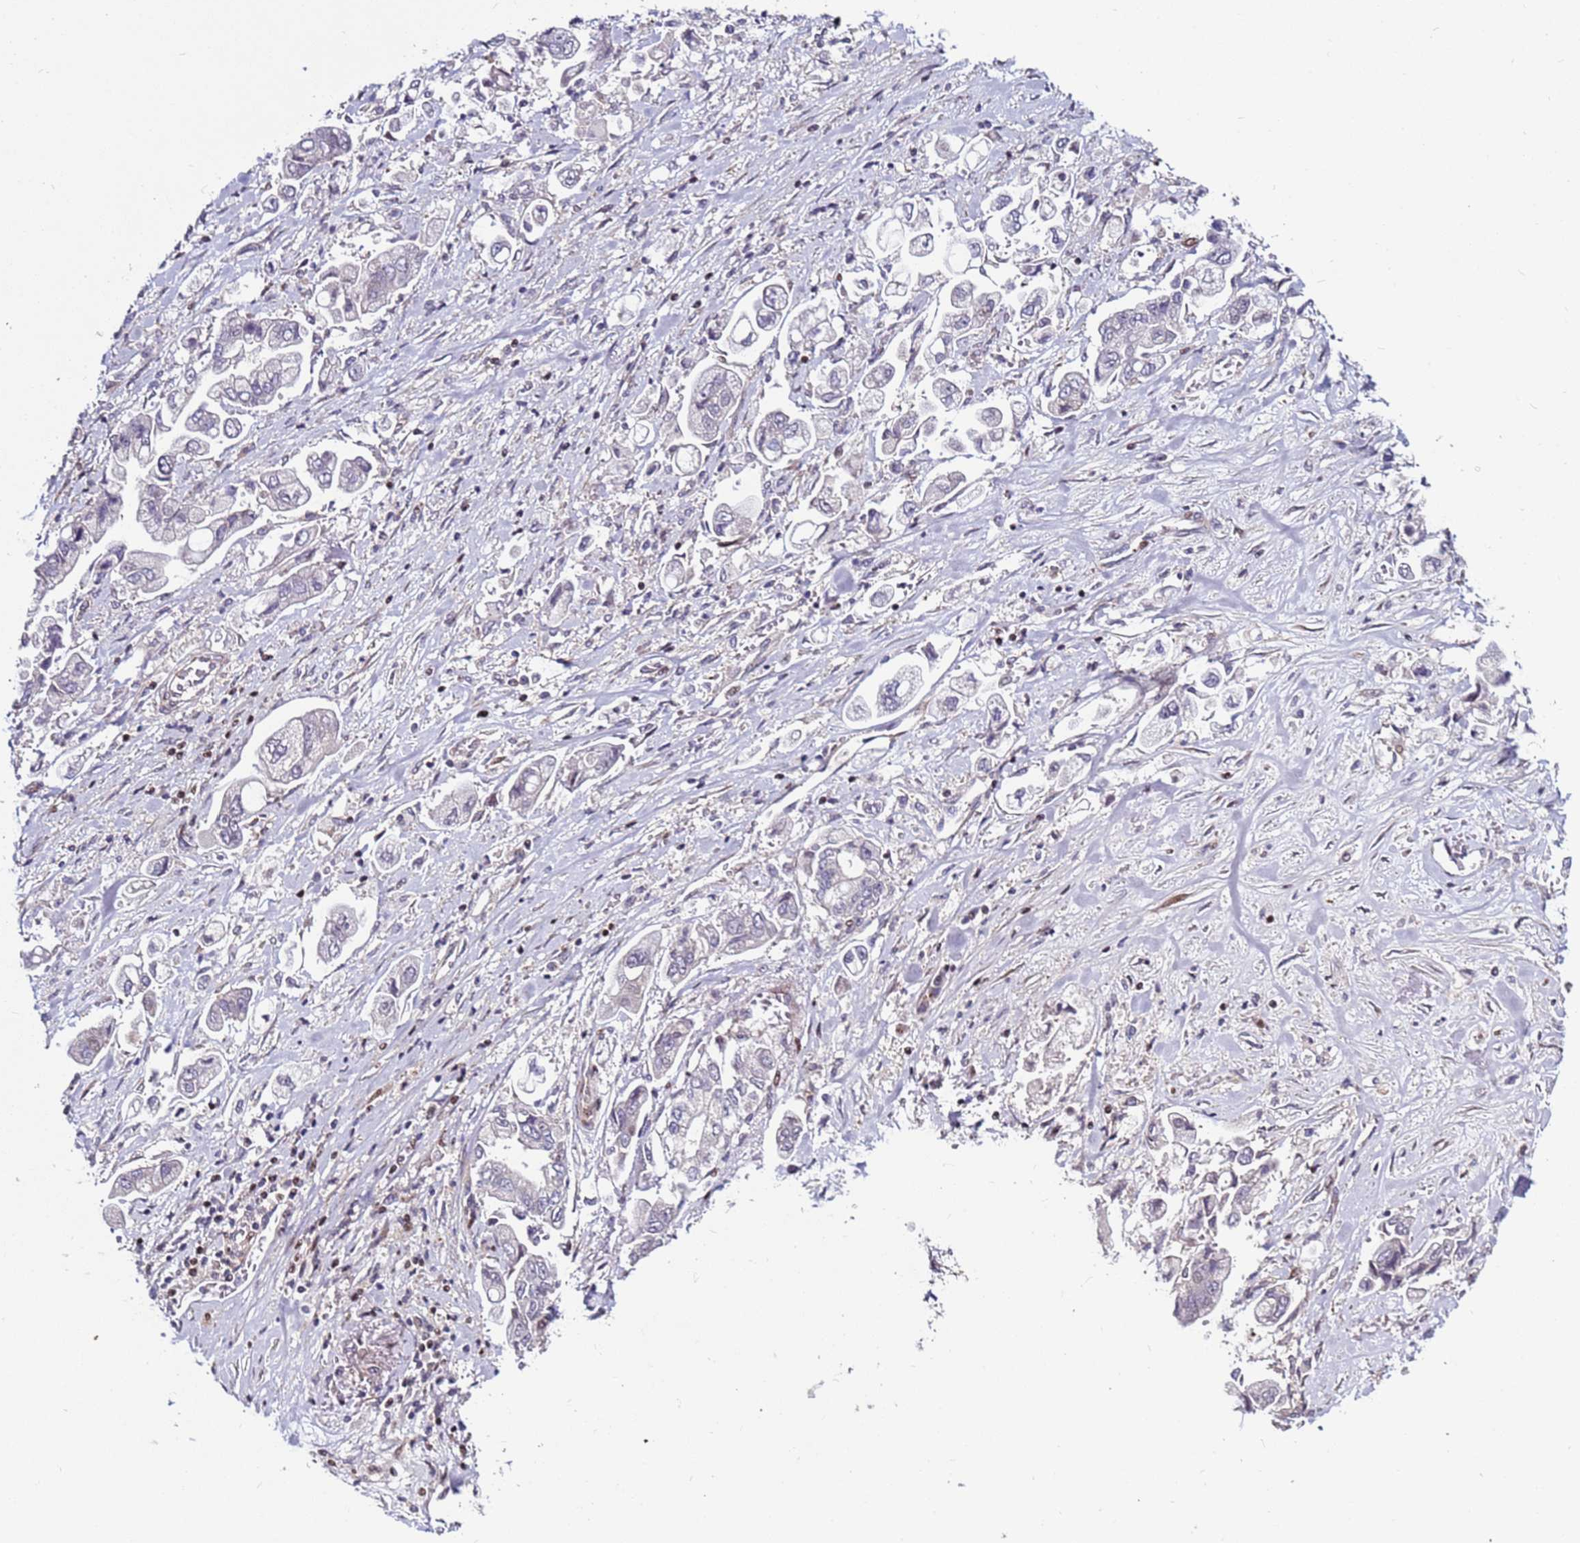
{"staining": {"intensity": "negative", "quantity": "none", "location": "none"}, "tissue": "stomach cancer", "cell_type": "Tumor cells", "image_type": "cancer", "snomed": [{"axis": "morphology", "description": "Adenocarcinoma, NOS"}, {"axis": "topography", "description": "Stomach"}], "caption": "This is an immunohistochemistry histopathology image of human stomach cancer. There is no staining in tumor cells.", "gene": "WBP11", "patient": {"sex": "male", "age": 62}}